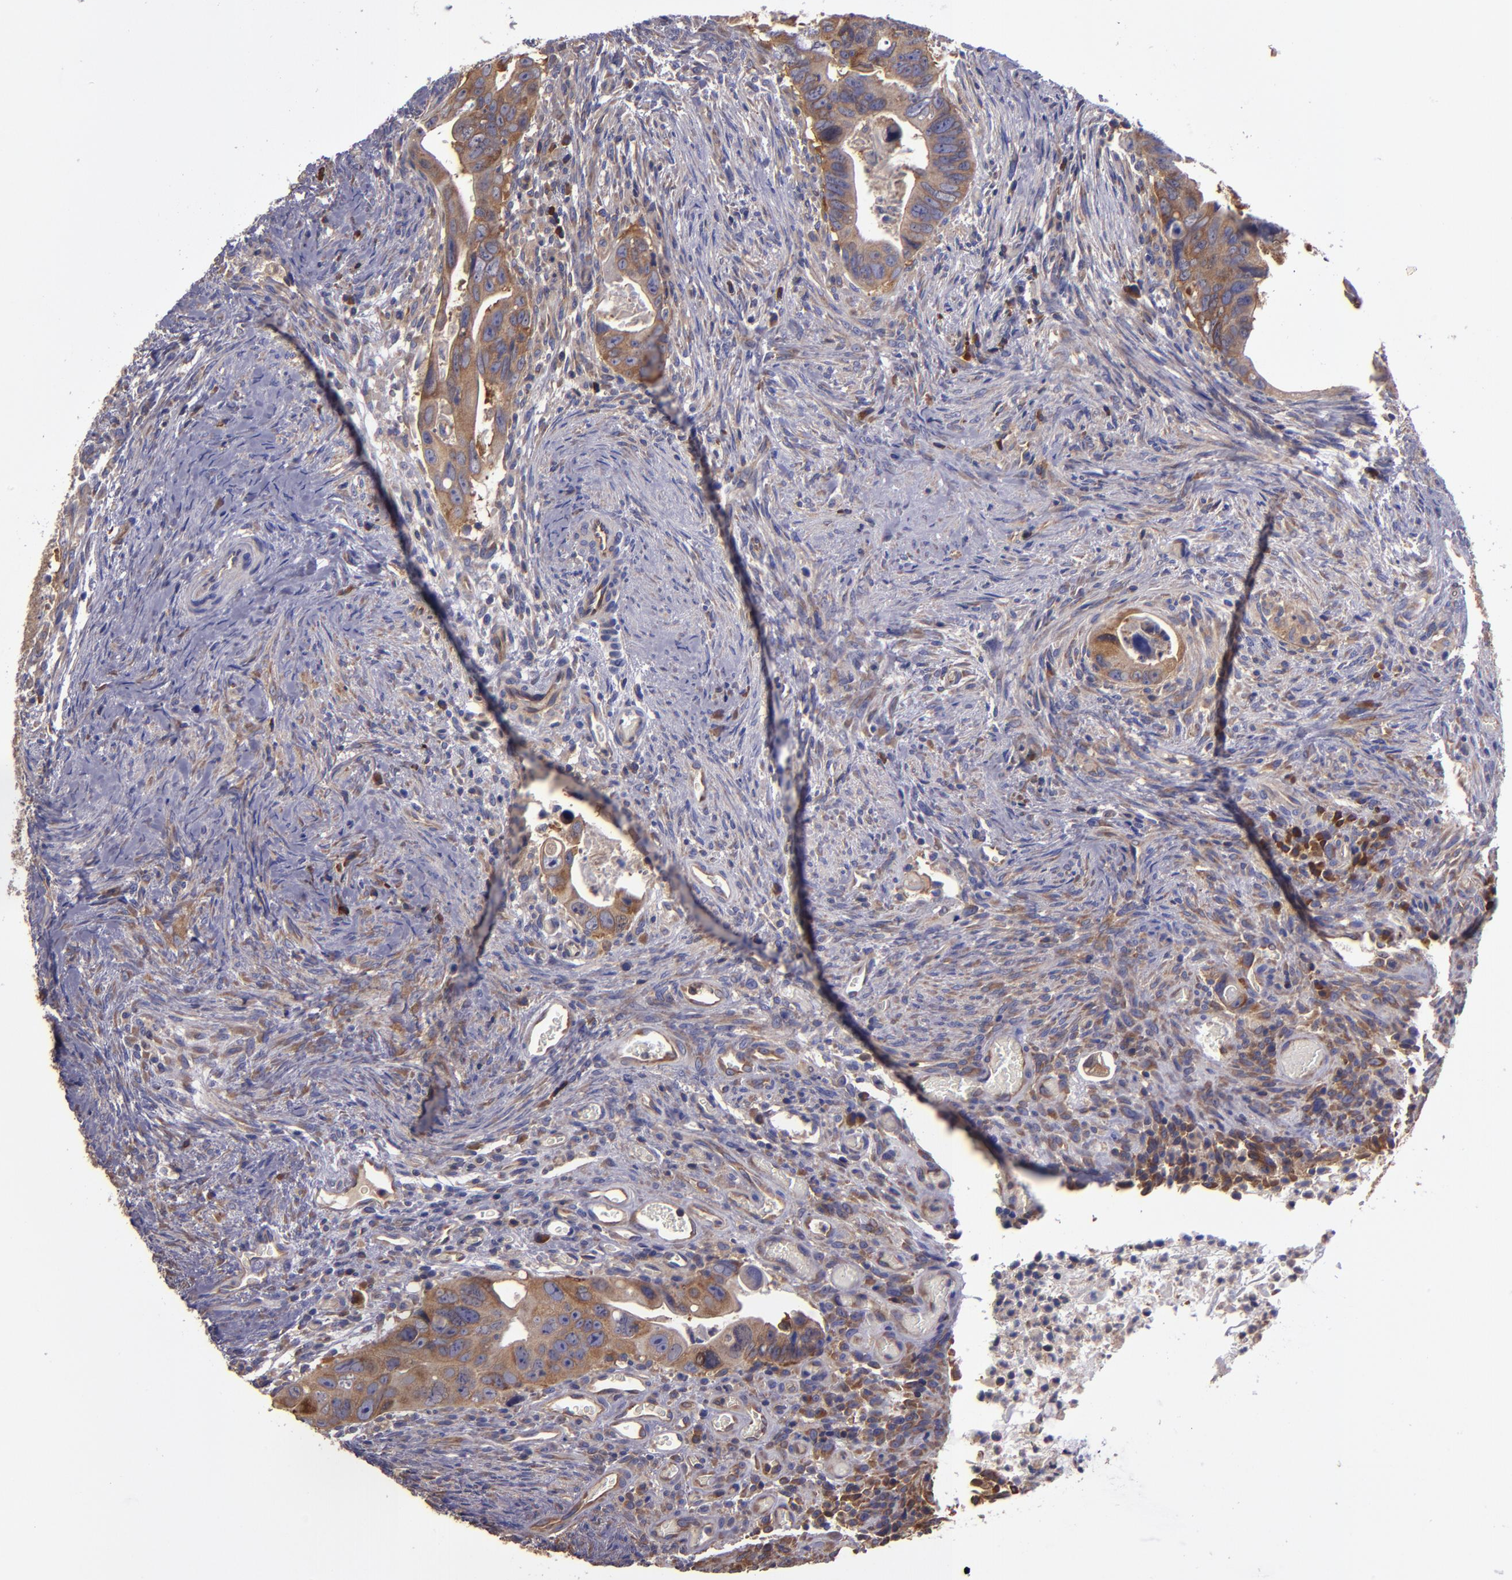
{"staining": {"intensity": "weak", "quantity": ">75%", "location": "cytoplasmic/membranous"}, "tissue": "colorectal cancer", "cell_type": "Tumor cells", "image_type": "cancer", "snomed": [{"axis": "morphology", "description": "Adenocarcinoma, NOS"}, {"axis": "topography", "description": "Rectum"}], "caption": "High-magnification brightfield microscopy of colorectal adenocarcinoma stained with DAB (brown) and counterstained with hematoxylin (blue). tumor cells exhibit weak cytoplasmic/membranous positivity is identified in about>75% of cells.", "gene": "CARS1", "patient": {"sex": "male", "age": 53}}